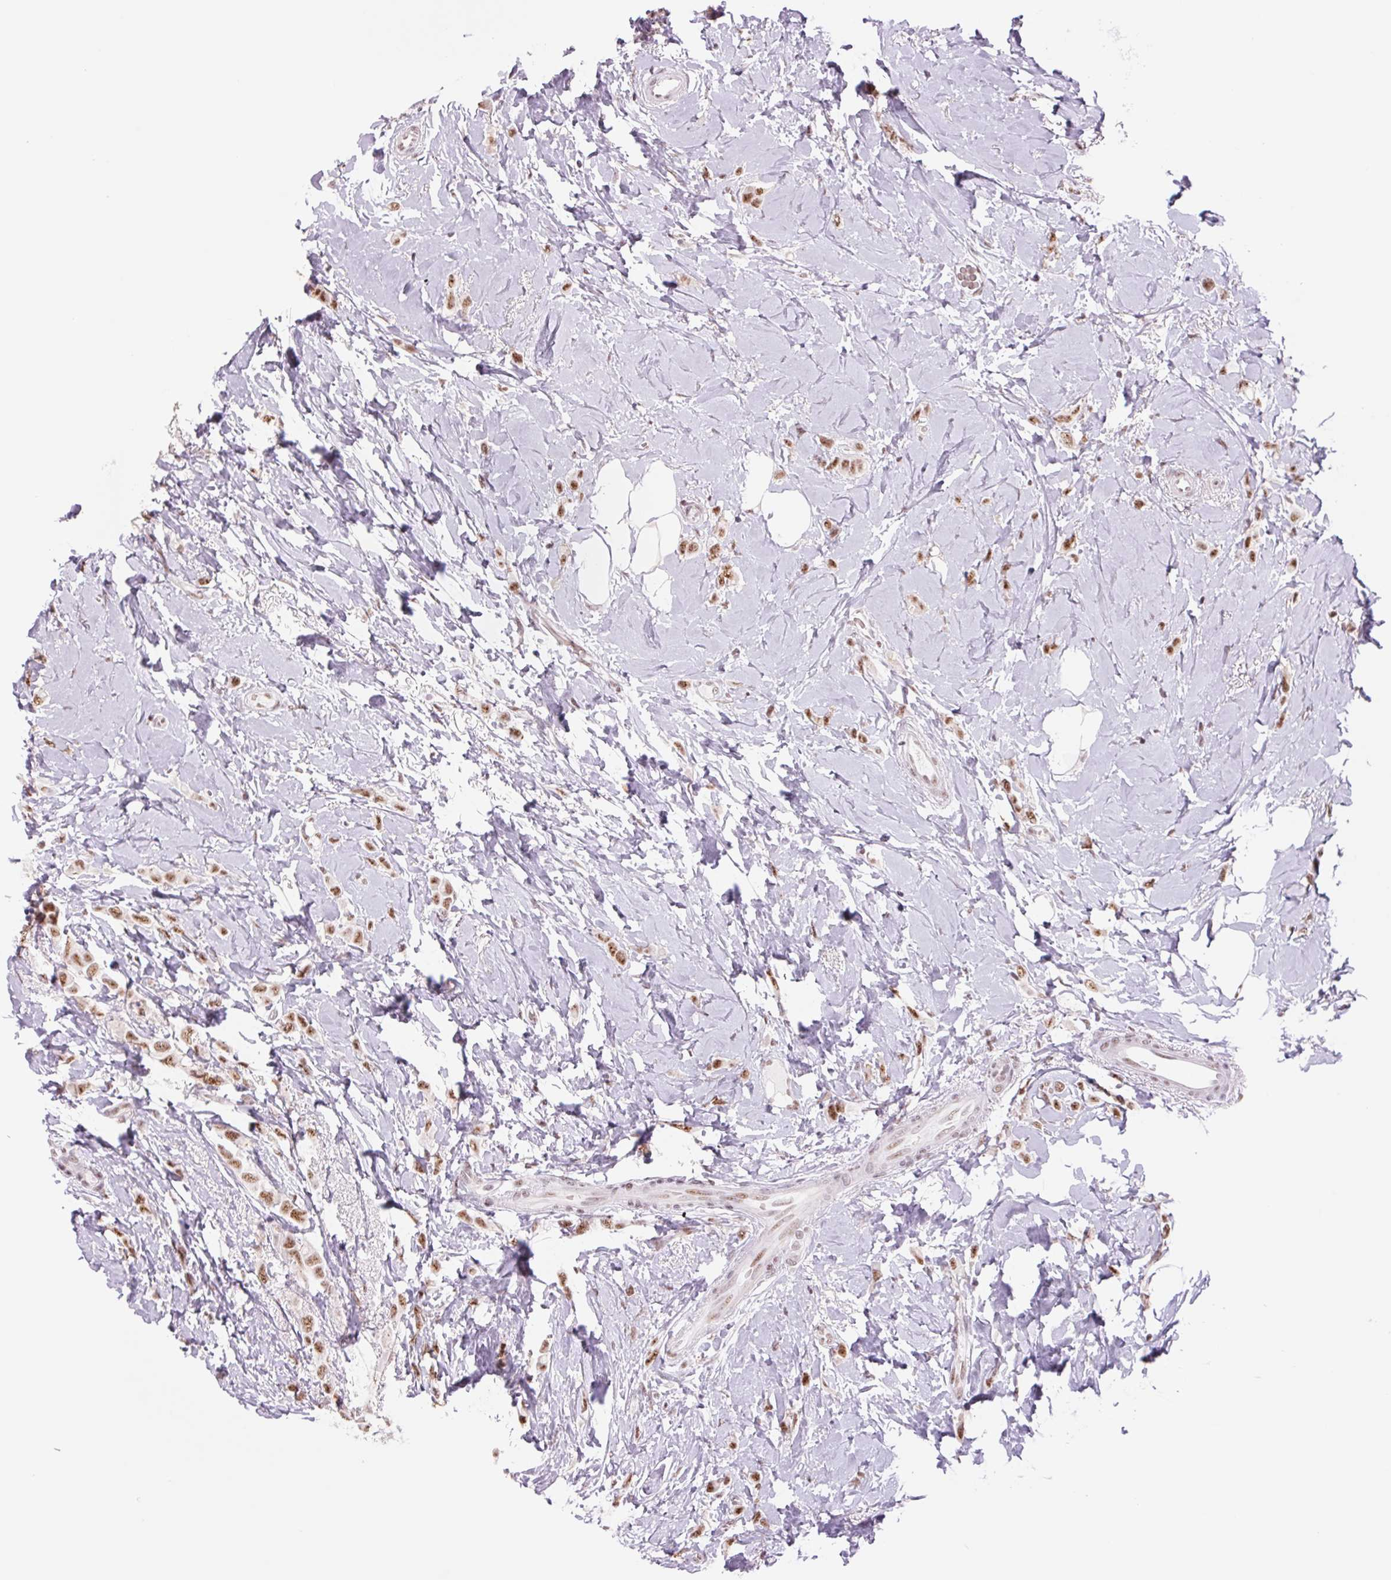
{"staining": {"intensity": "moderate", "quantity": ">75%", "location": "nuclear"}, "tissue": "breast cancer", "cell_type": "Tumor cells", "image_type": "cancer", "snomed": [{"axis": "morphology", "description": "Lobular carcinoma"}, {"axis": "topography", "description": "Breast"}], "caption": "Immunohistochemical staining of human breast cancer displays medium levels of moderate nuclear protein staining in about >75% of tumor cells. (brown staining indicates protein expression, while blue staining denotes nuclei).", "gene": "ZC3H14", "patient": {"sex": "female", "age": 66}}